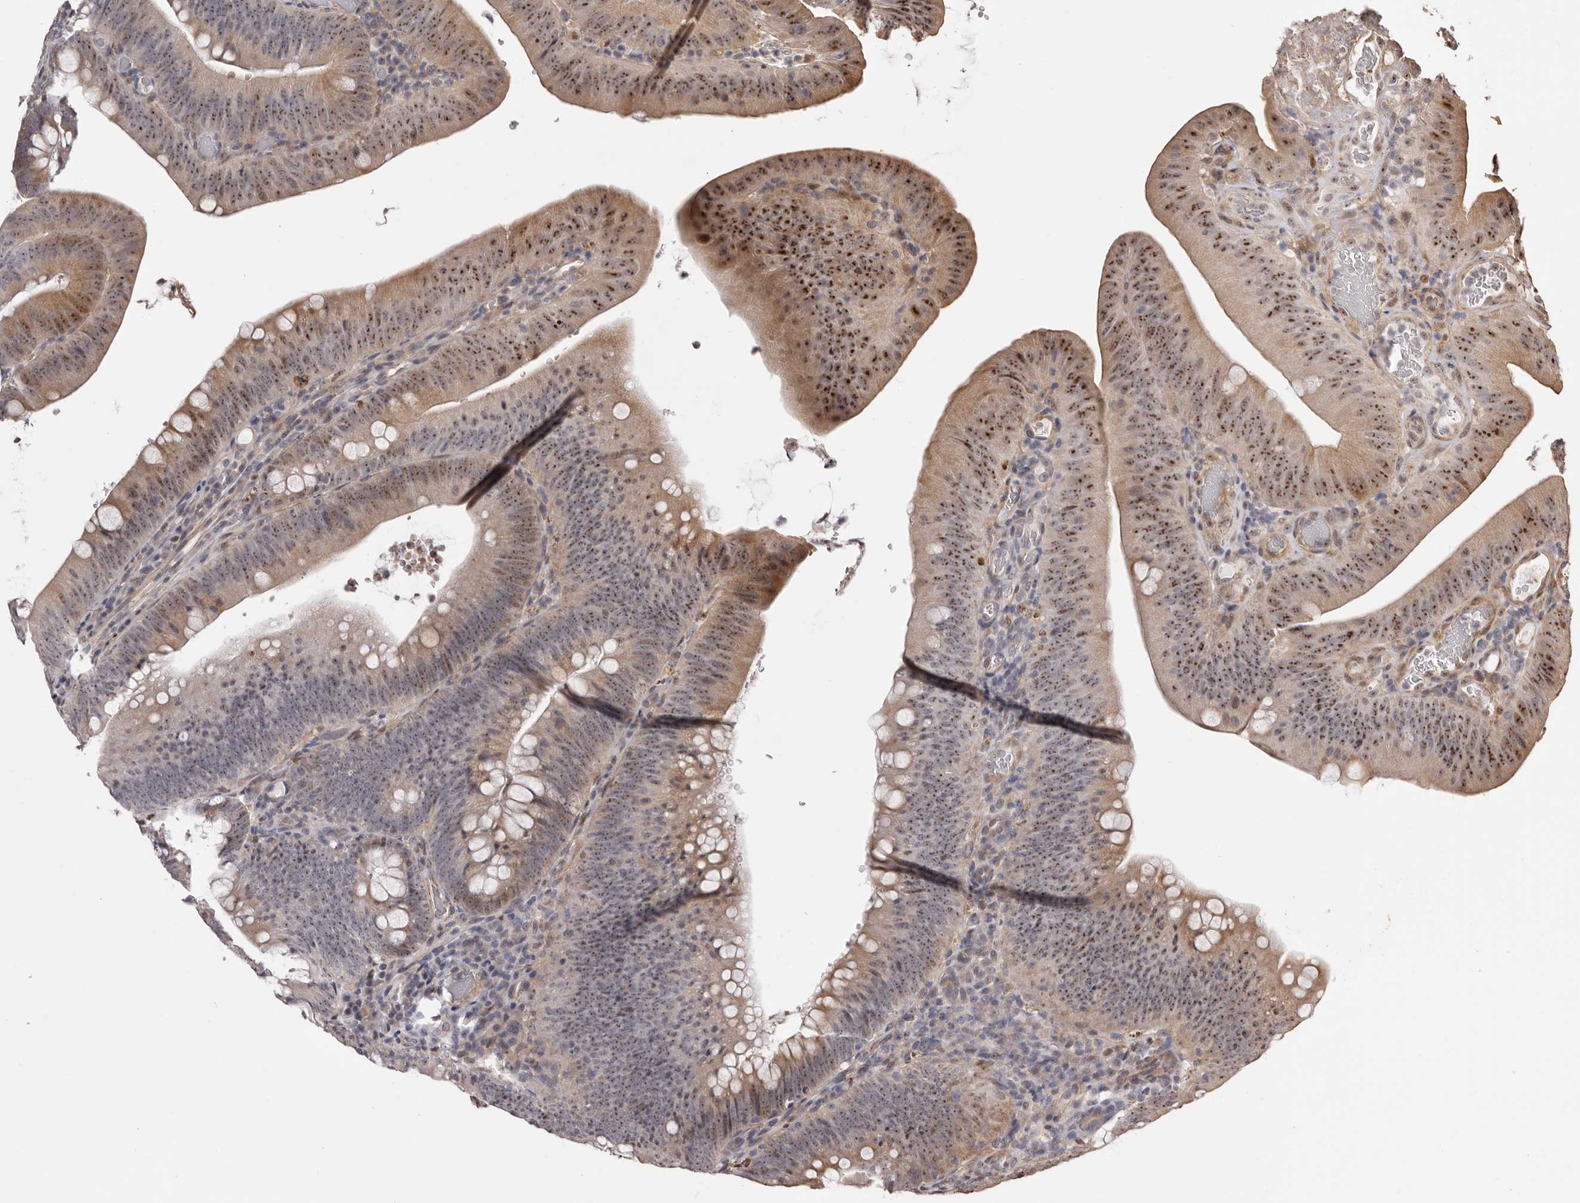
{"staining": {"intensity": "moderate", "quantity": "25%-75%", "location": "cytoplasmic/membranous,nuclear"}, "tissue": "colorectal cancer", "cell_type": "Tumor cells", "image_type": "cancer", "snomed": [{"axis": "morphology", "description": "Normal tissue, NOS"}, {"axis": "topography", "description": "Colon"}], "caption": "Colorectal cancer stained with a protein marker displays moderate staining in tumor cells.", "gene": "ZCCHC7", "patient": {"sex": "female", "age": 82}}